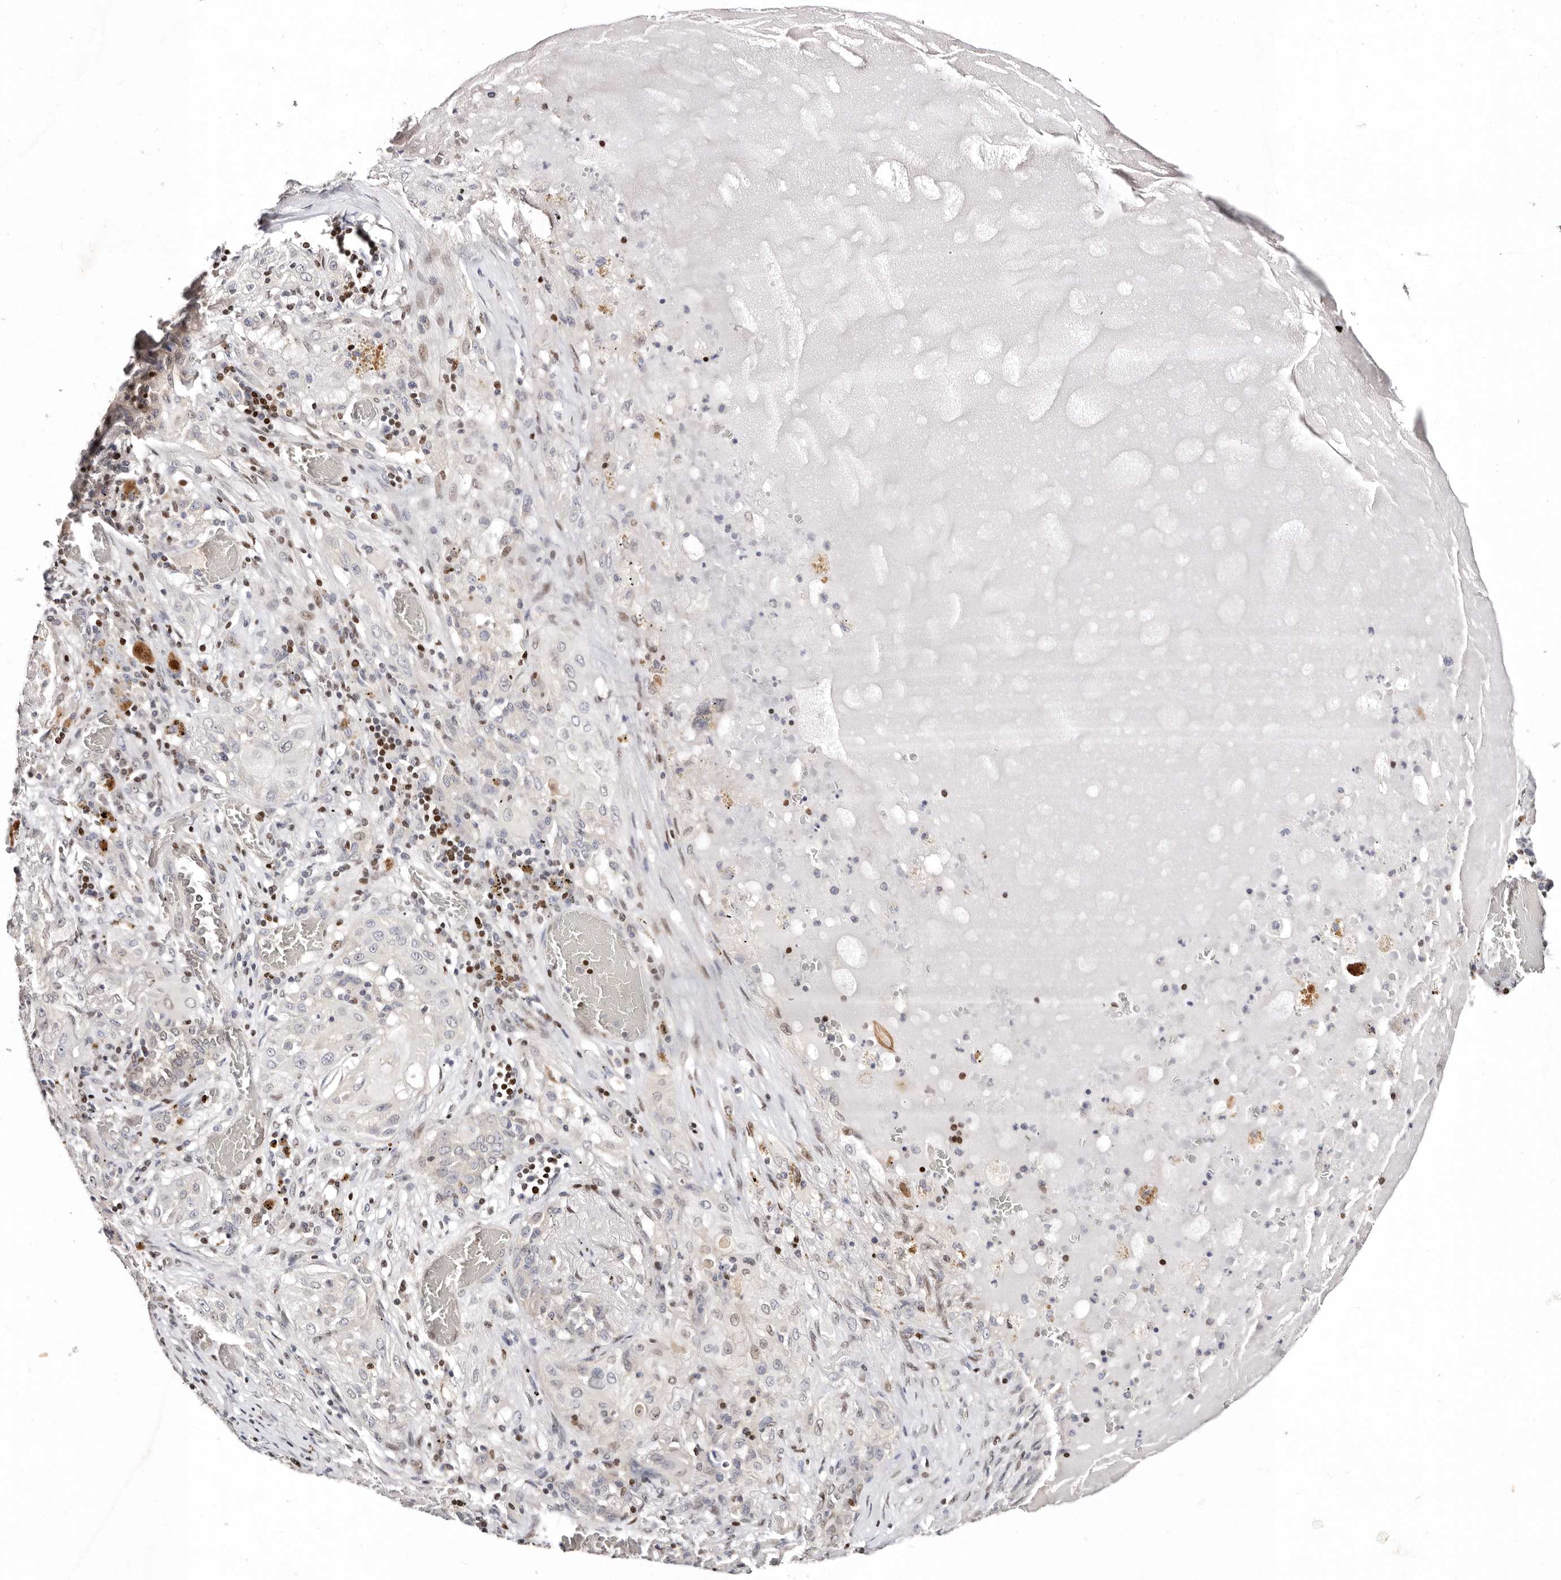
{"staining": {"intensity": "negative", "quantity": "none", "location": "none"}, "tissue": "lung cancer", "cell_type": "Tumor cells", "image_type": "cancer", "snomed": [{"axis": "morphology", "description": "Squamous cell carcinoma, NOS"}, {"axis": "topography", "description": "Lung"}], "caption": "Tumor cells are negative for brown protein staining in lung squamous cell carcinoma.", "gene": "IQGAP3", "patient": {"sex": "female", "age": 47}}